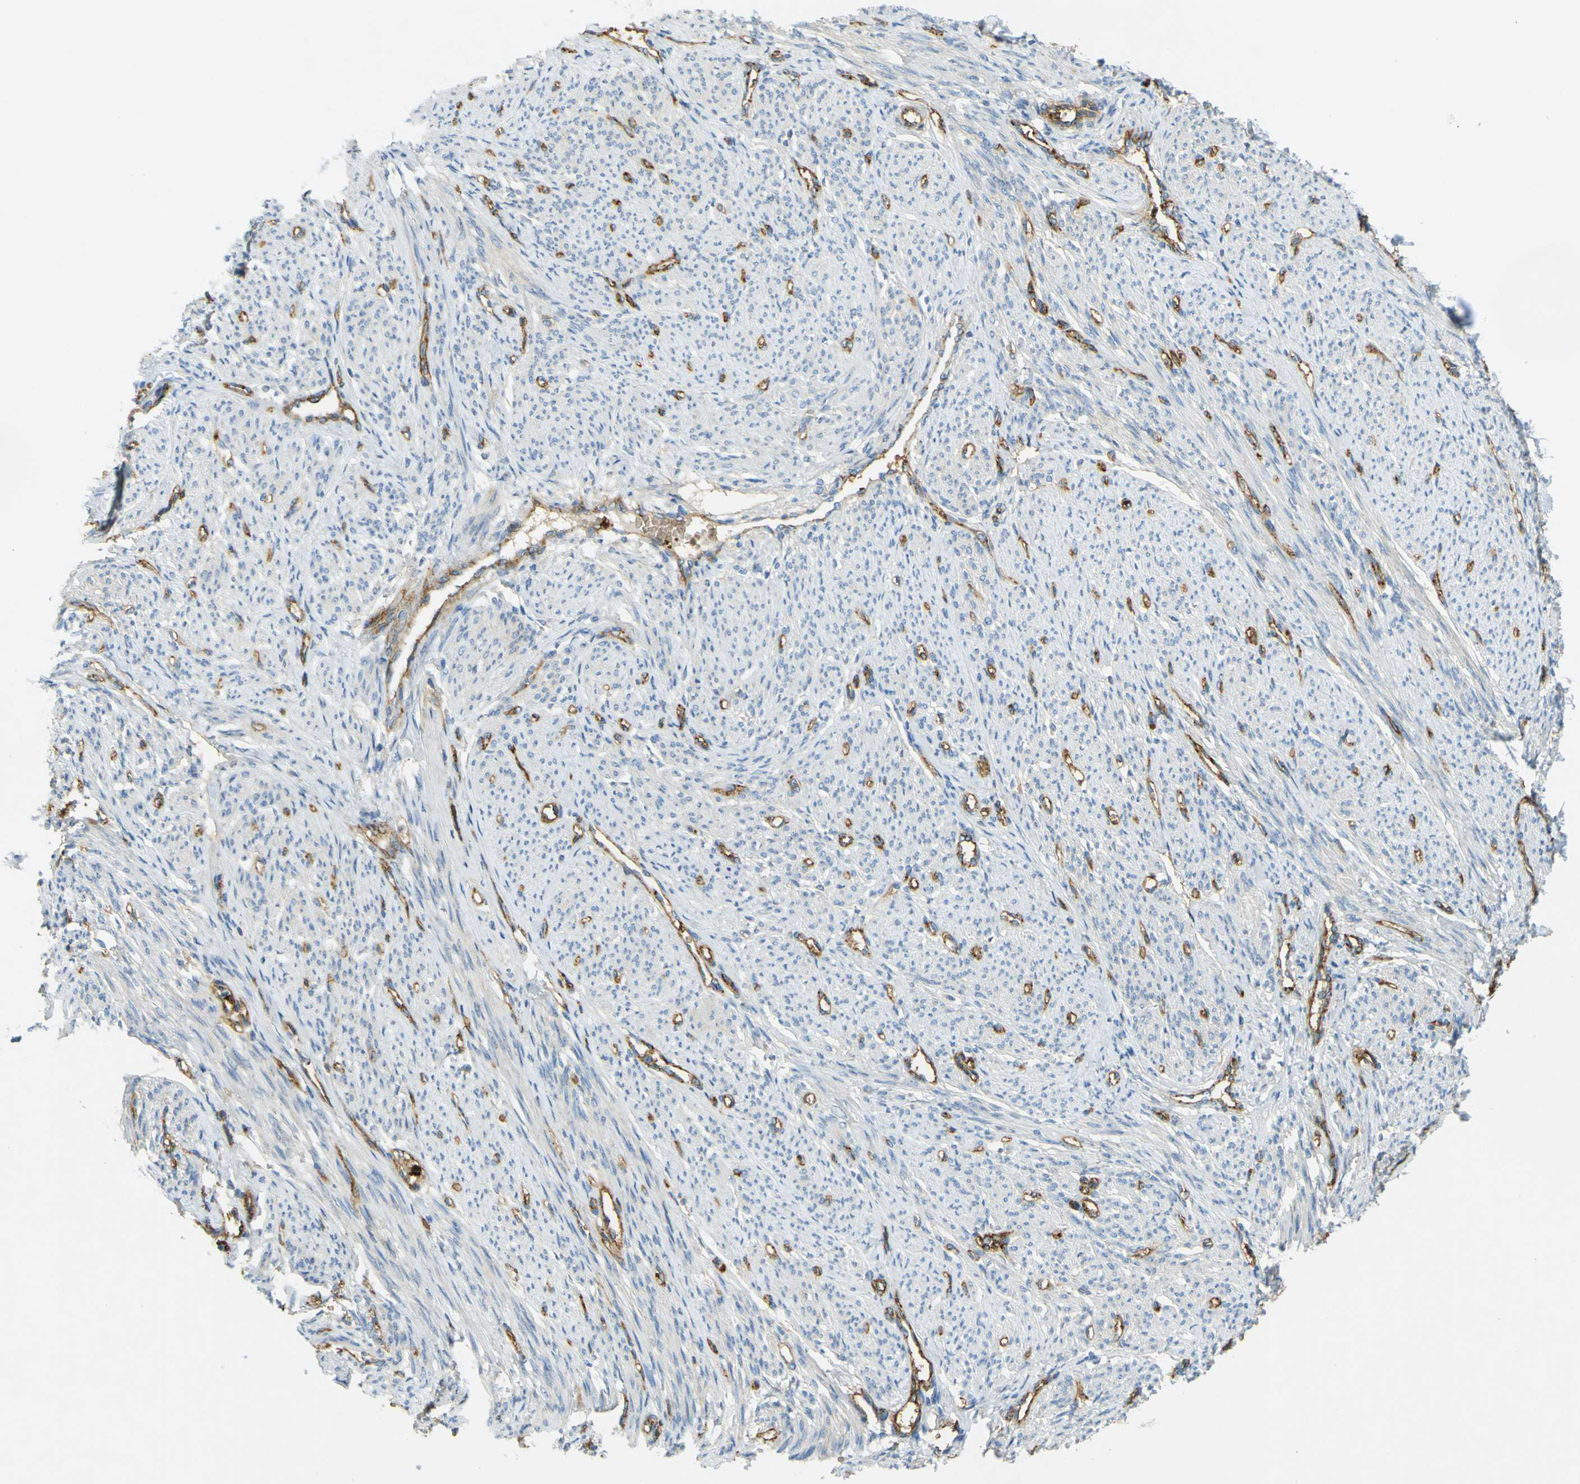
{"staining": {"intensity": "negative", "quantity": "none", "location": "none"}, "tissue": "smooth muscle", "cell_type": "Smooth muscle cells", "image_type": "normal", "snomed": [{"axis": "morphology", "description": "Normal tissue, NOS"}, {"axis": "topography", "description": "Smooth muscle"}], "caption": "Smooth muscle was stained to show a protein in brown. There is no significant staining in smooth muscle cells. (Brightfield microscopy of DAB (3,3'-diaminobenzidine) IHC at high magnification).", "gene": "PLXDC1", "patient": {"sex": "female", "age": 65}}